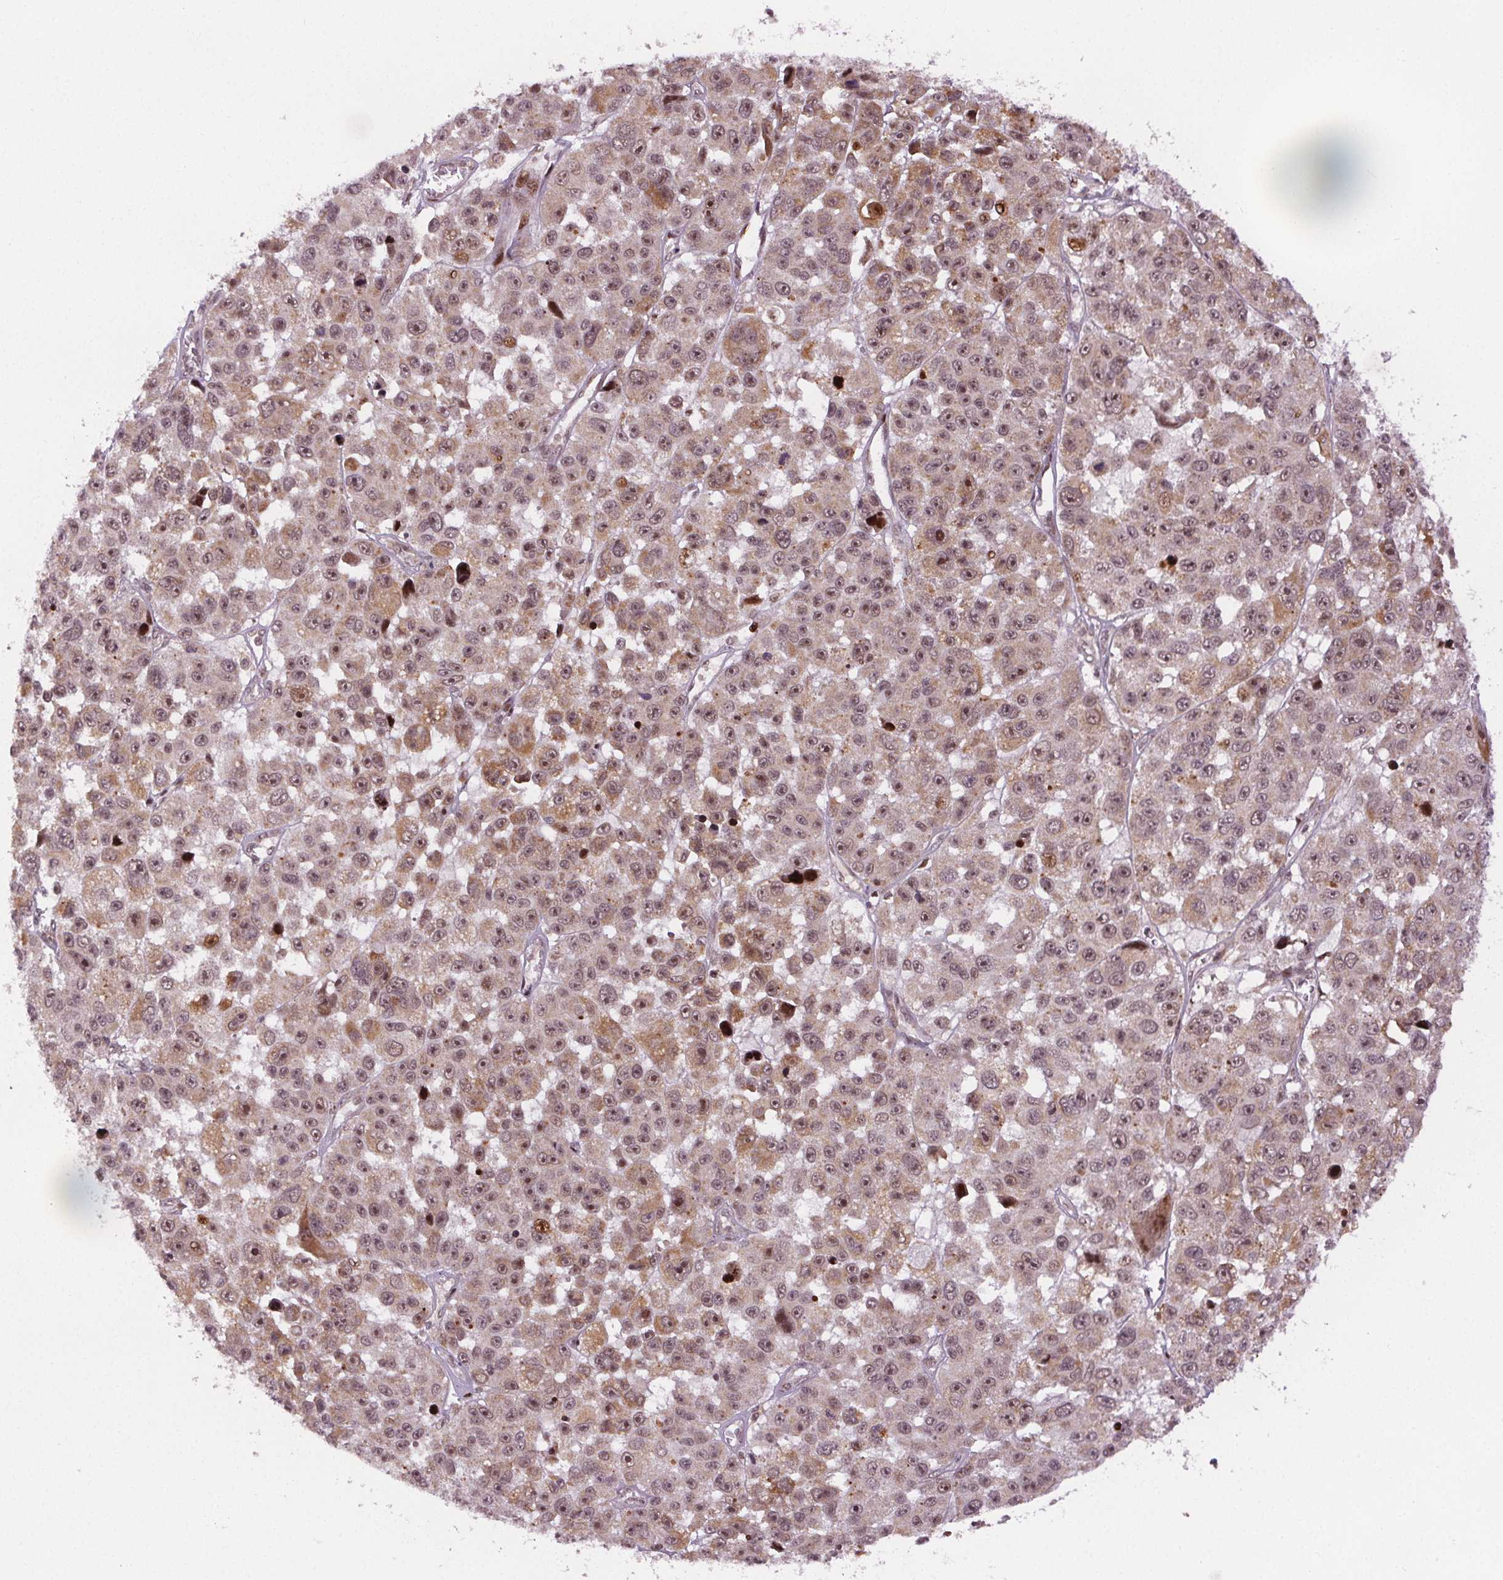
{"staining": {"intensity": "weak", "quantity": "25%-75%", "location": "cytoplasmic/membranous,nuclear"}, "tissue": "melanoma", "cell_type": "Tumor cells", "image_type": "cancer", "snomed": [{"axis": "morphology", "description": "Malignant melanoma, NOS"}, {"axis": "topography", "description": "Skin"}], "caption": "Tumor cells show low levels of weak cytoplasmic/membranous and nuclear staining in approximately 25%-75% of cells in malignant melanoma.", "gene": "SNRNP35", "patient": {"sex": "female", "age": 66}}